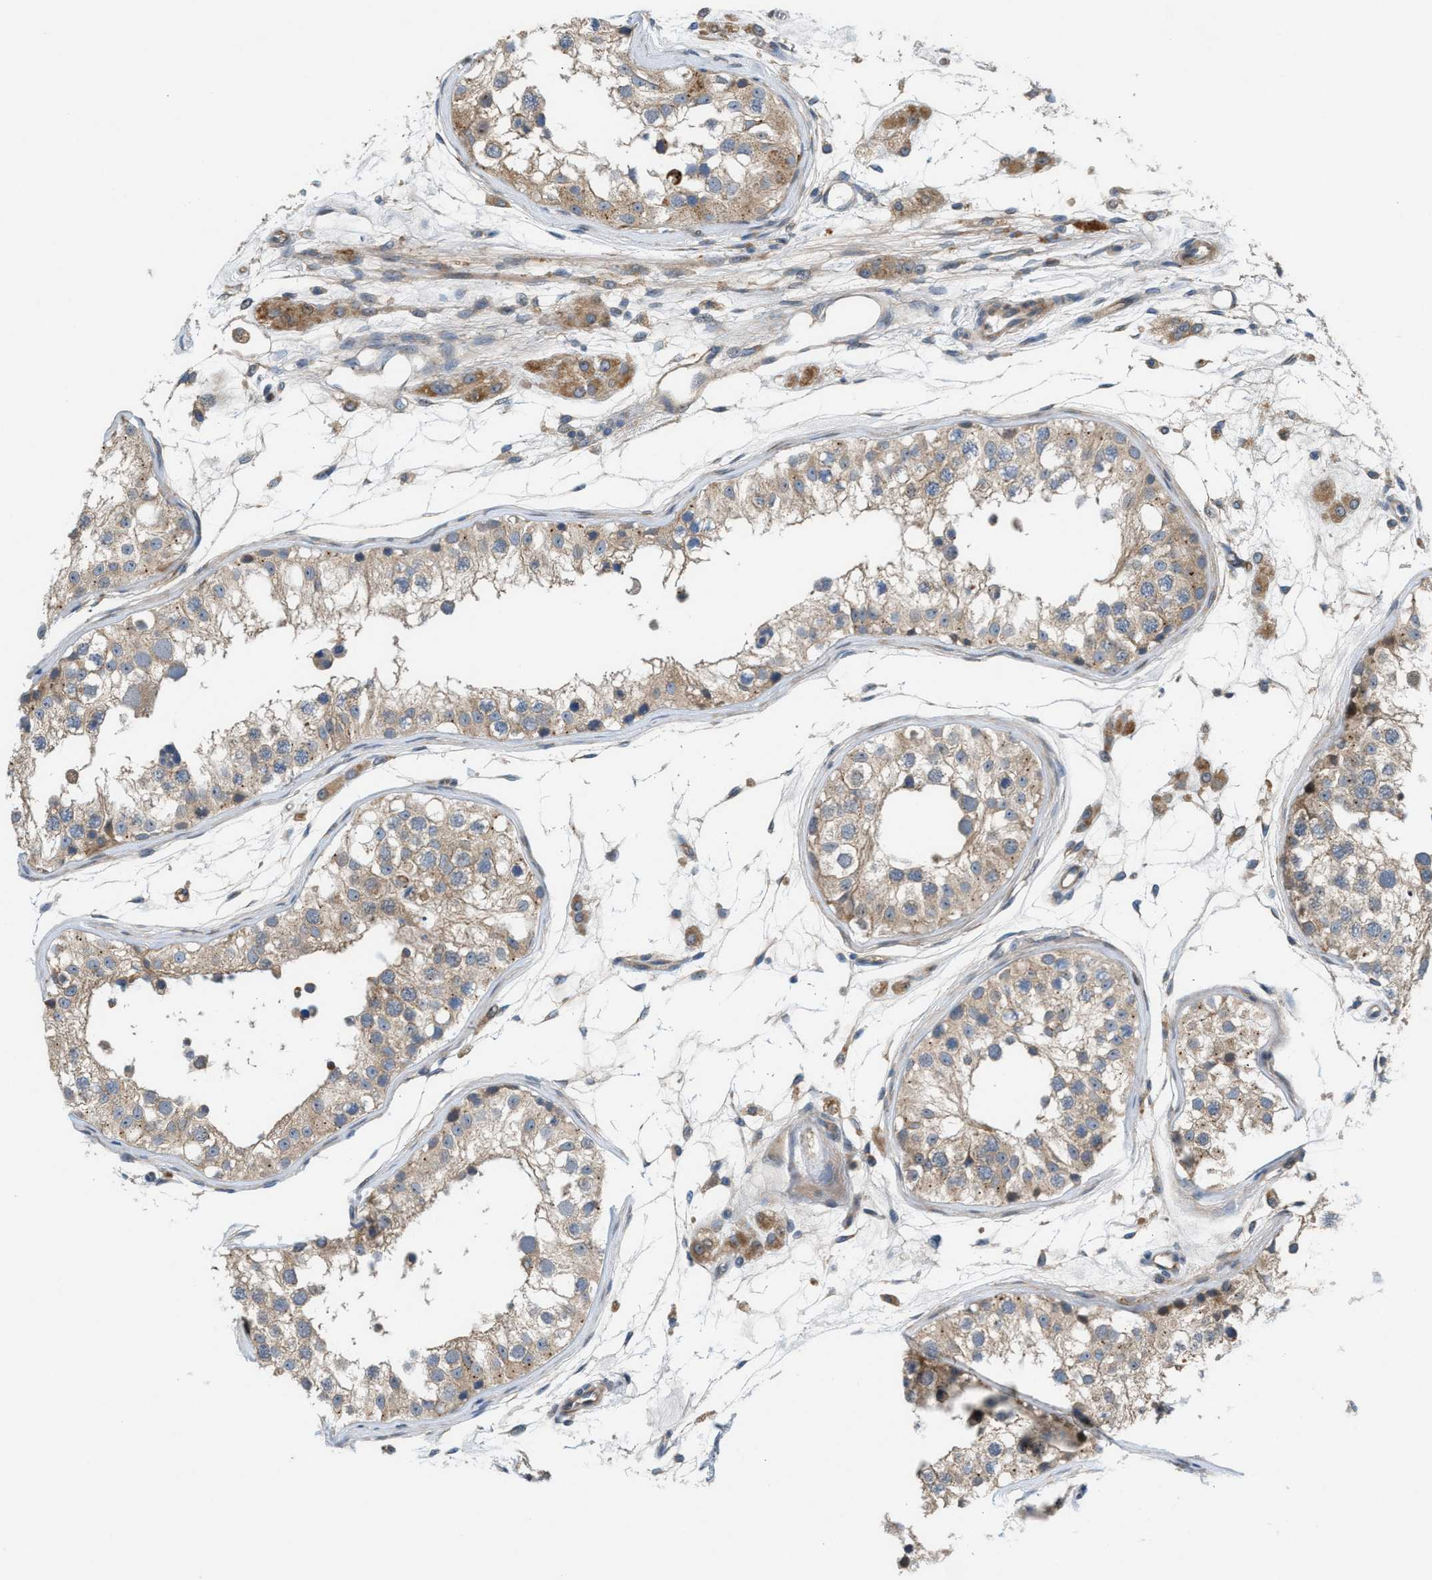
{"staining": {"intensity": "weak", "quantity": ">75%", "location": "cytoplasmic/membranous"}, "tissue": "testis", "cell_type": "Cells in seminiferous ducts", "image_type": "normal", "snomed": [{"axis": "morphology", "description": "Normal tissue, NOS"}, {"axis": "morphology", "description": "Adenocarcinoma, metastatic, NOS"}, {"axis": "topography", "description": "Testis"}], "caption": "Immunohistochemistry staining of benign testis, which displays low levels of weak cytoplasmic/membranous staining in approximately >75% of cells in seminiferous ducts indicating weak cytoplasmic/membranous protein staining. The staining was performed using DAB (brown) for protein detection and nuclei were counterstained in hematoxylin (blue).", "gene": "CYB5D1", "patient": {"sex": "male", "age": 26}}